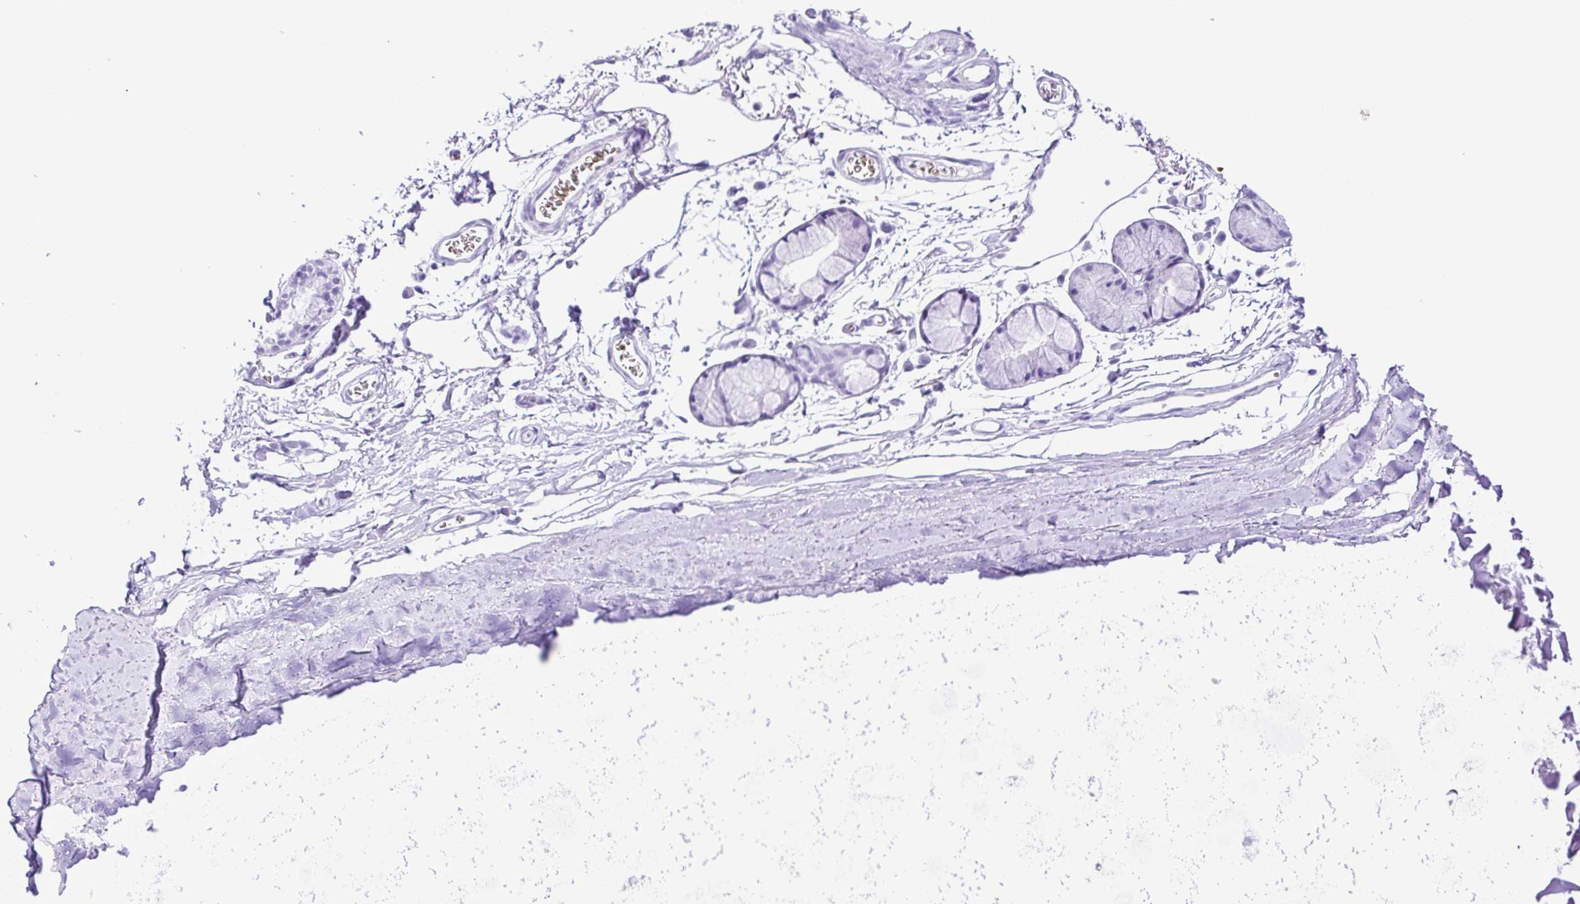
{"staining": {"intensity": "negative", "quantity": "none", "location": "none"}, "tissue": "soft tissue", "cell_type": "Chondrocytes", "image_type": "normal", "snomed": [{"axis": "morphology", "description": "Normal tissue, NOS"}, {"axis": "topography", "description": "Cartilage tissue"}, {"axis": "topography", "description": "Bronchus"}], "caption": "A high-resolution histopathology image shows immunohistochemistry staining of benign soft tissue, which displays no significant positivity in chondrocytes.", "gene": "SYT1", "patient": {"sex": "female", "age": 79}}